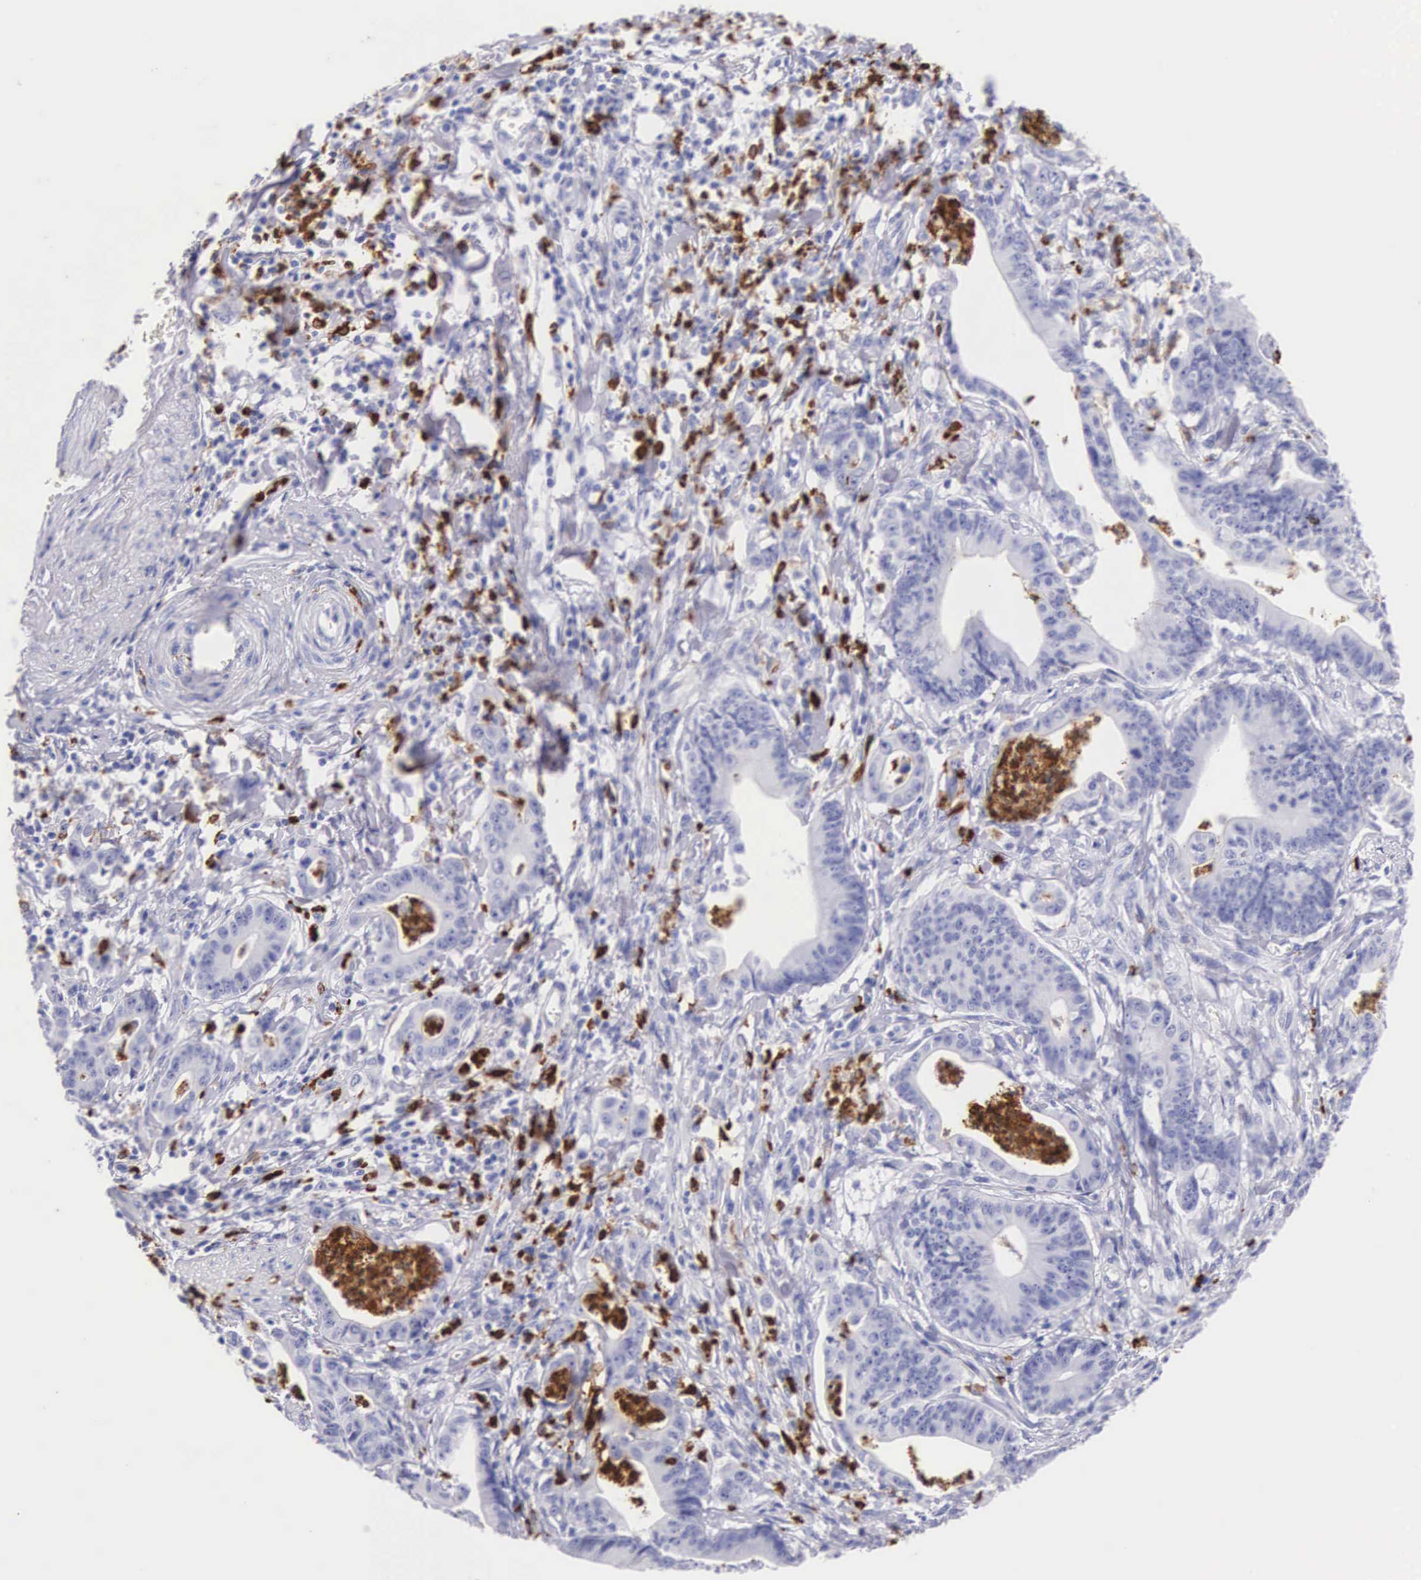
{"staining": {"intensity": "negative", "quantity": "none", "location": "none"}, "tissue": "stomach cancer", "cell_type": "Tumor cells", "image_type": "cancer", "snomed": [{"axis": "morphology", "description": "Adenocarcinoma, NOS"}, {"axis": "topography", "description": "Stomach, lower"}], "caption": "Histopathology image shows no protein expression in tumor cells of stomach adenocarcinoma tissue.", "gene": "FCN1", "patient": {"sex": "female", "age": 86}}